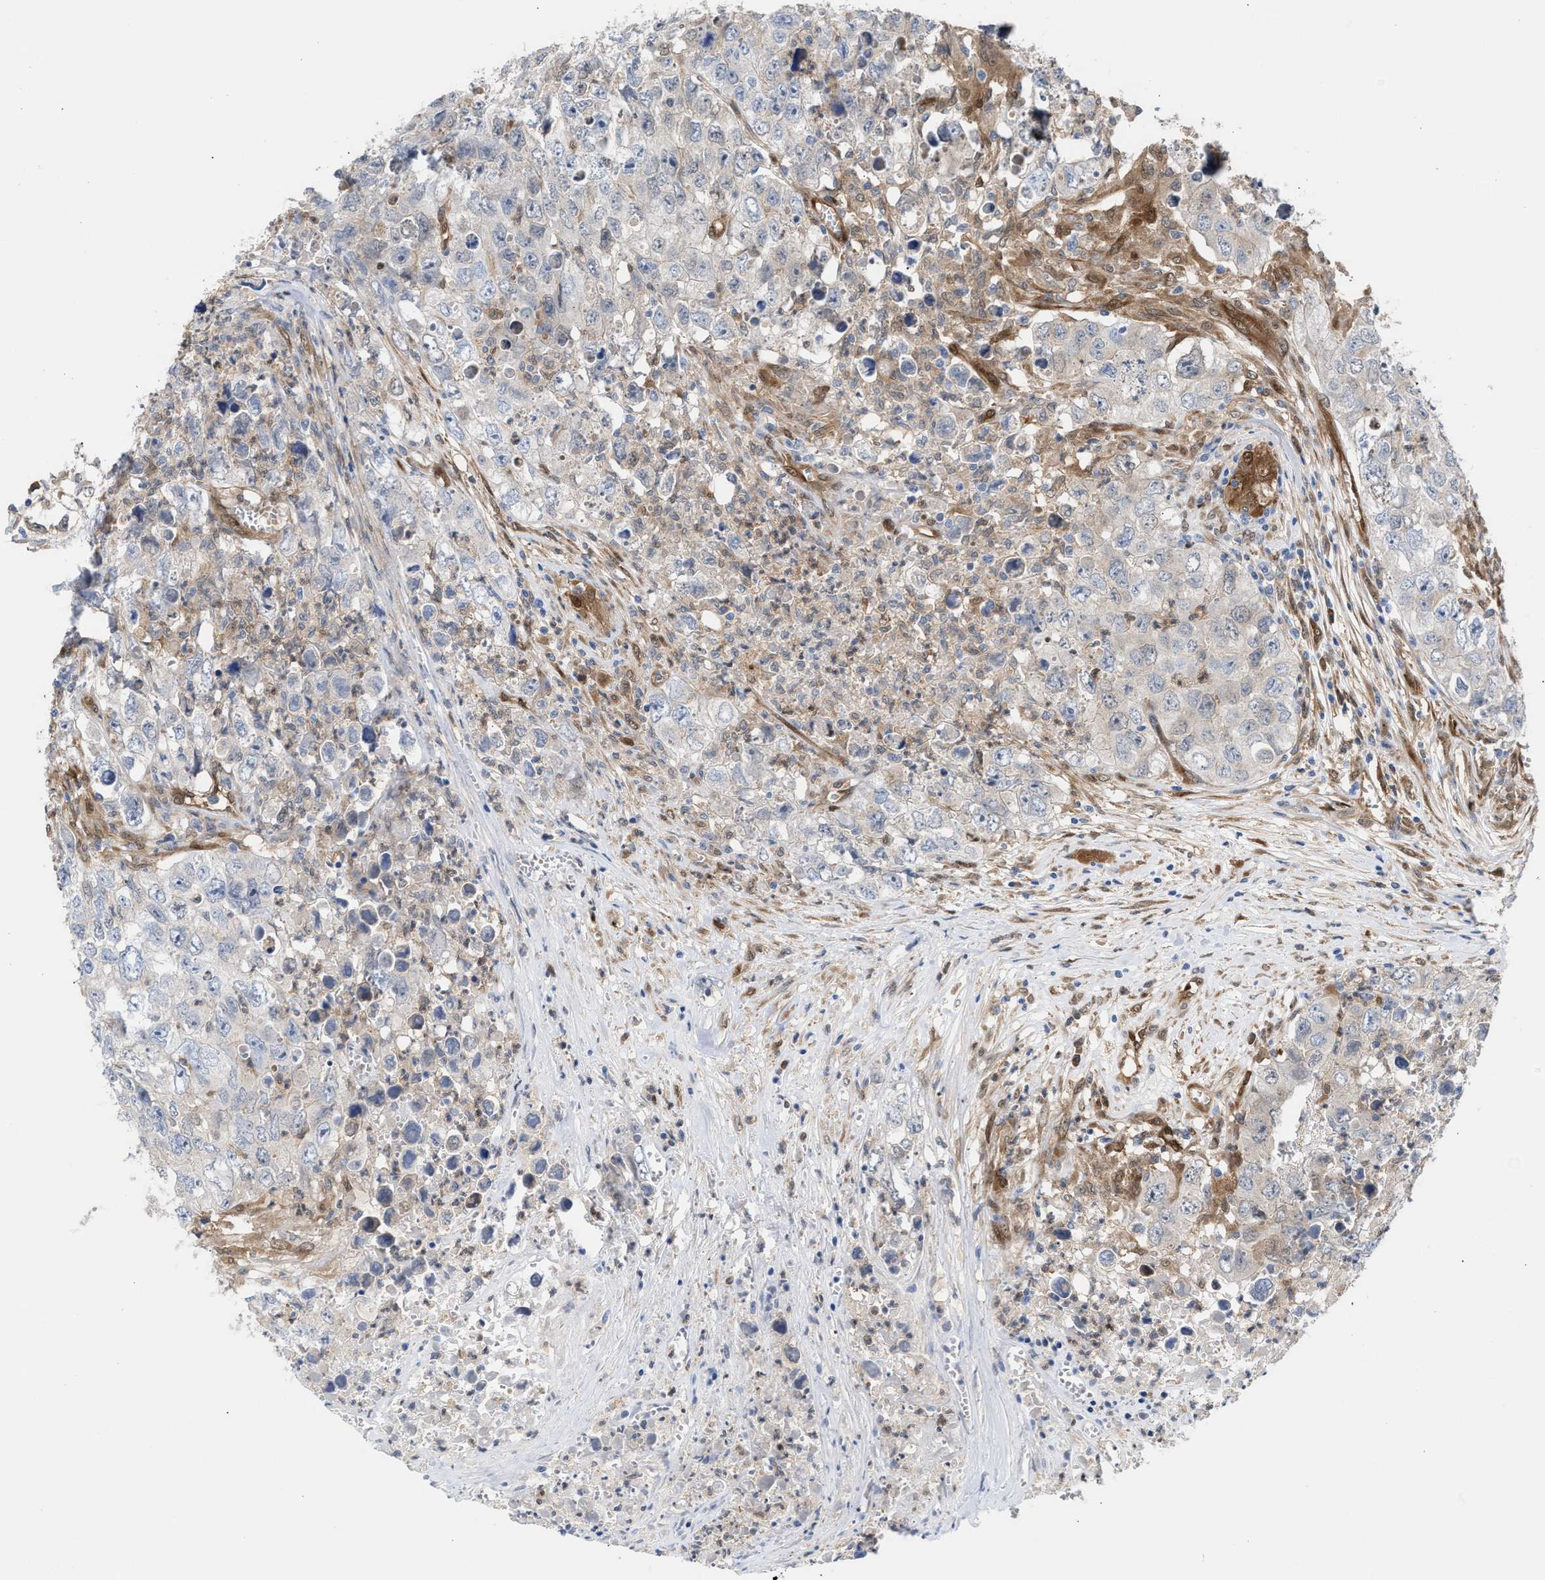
{"staining": {"intensity": "weak", "quantity": "<25%", "location": "cytoplasmic/membranous"}, "tissue": "testis cancer", "cell_type": "Tumor cells", "image_type": "cancer", "snomed": [{"axis": "morphology", "description": "Seminoma, NOS"}, {"axis": "morphology", "description": "Carcinoma, Embryonal, NOS"}, {"axis": "topography", "description": "Testis"}], "caption": "Immunohistochemical staining of testis cancer exhibits no significant positivity in tumor cells.", "gene": "TP53I3", "patient": {"sex": "male", "age": 43}}